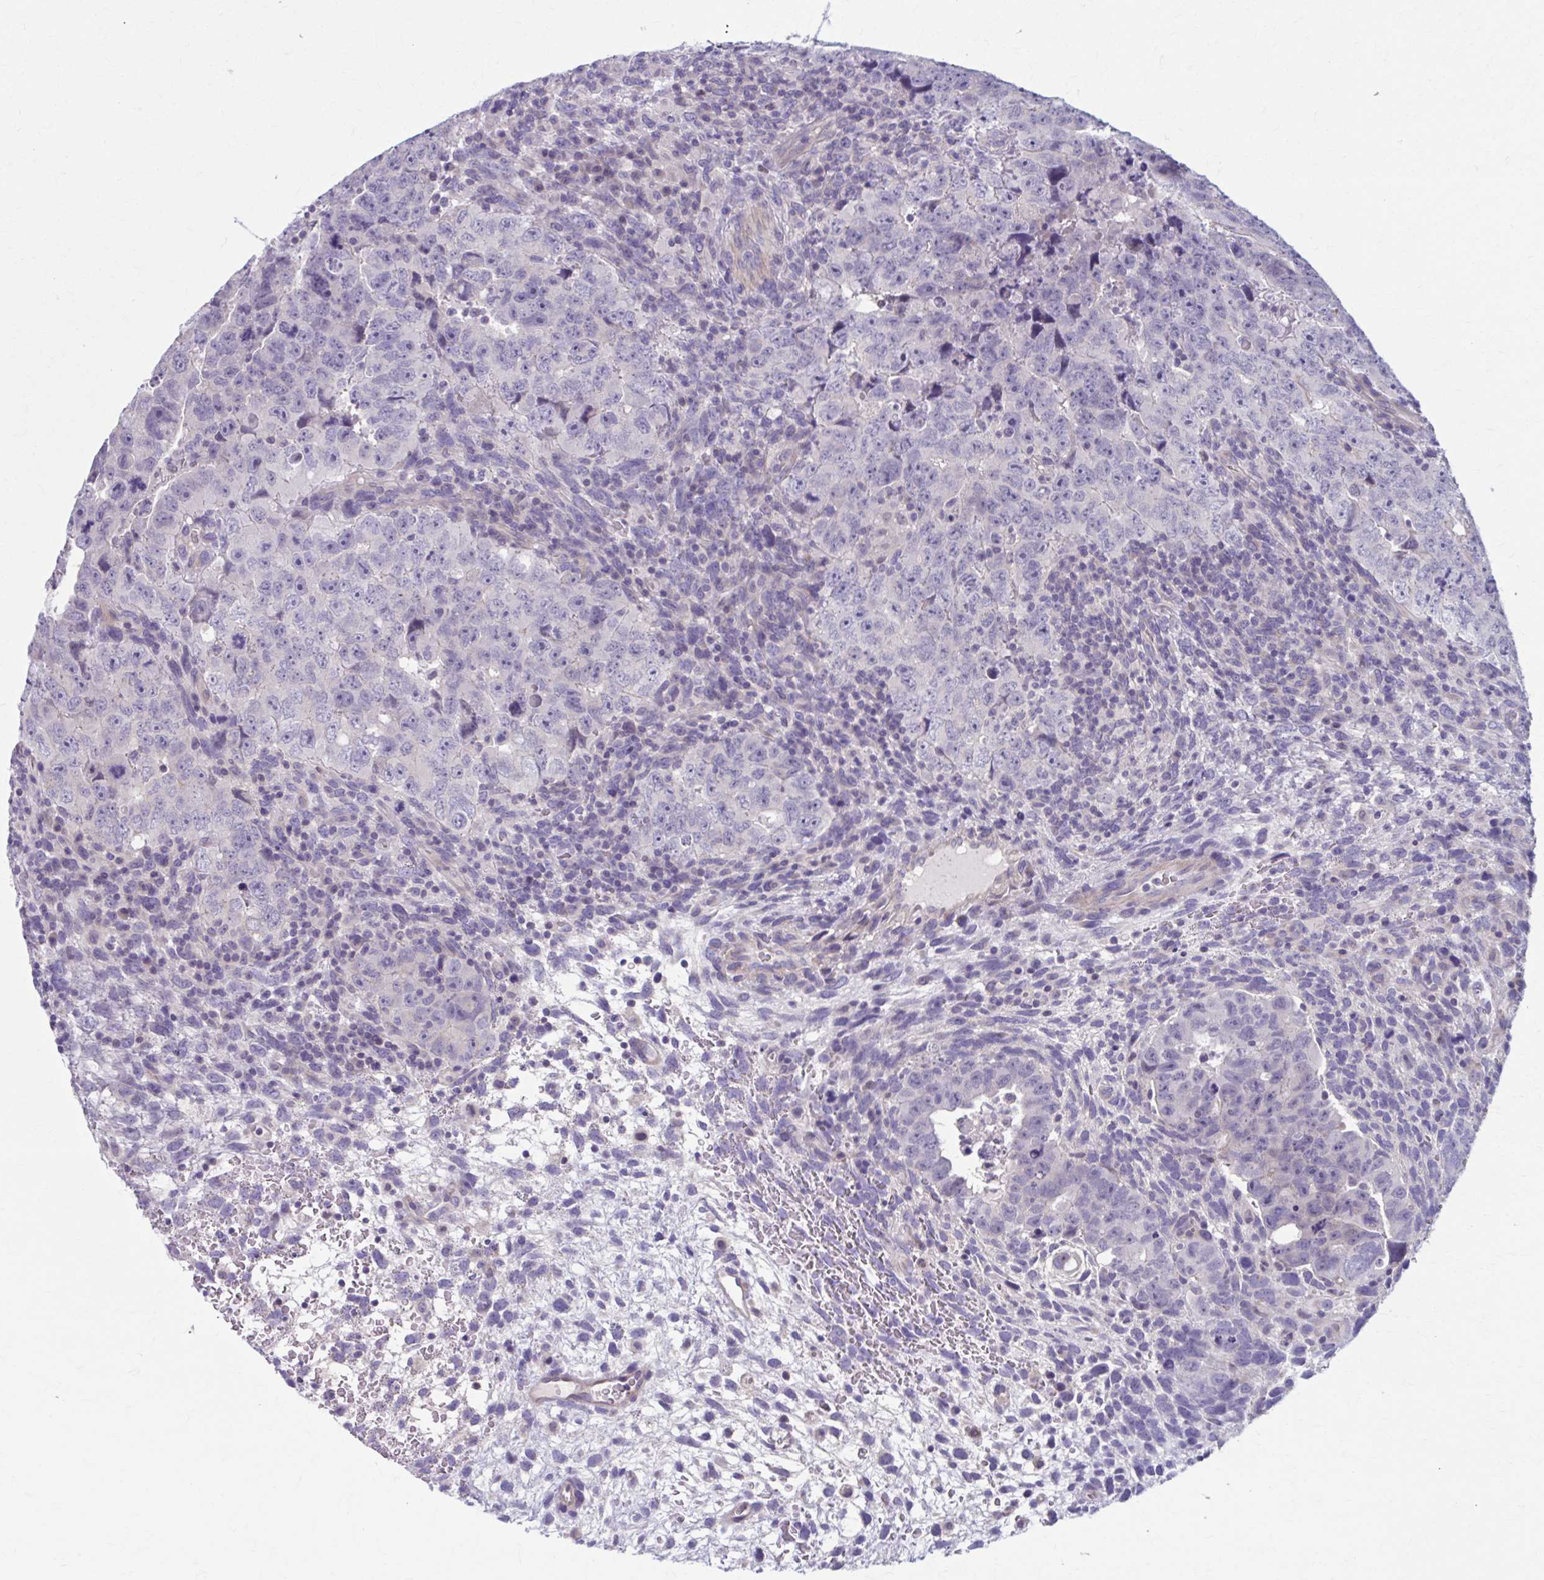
{"staining": {"intensity": "negative", "quantity": "none", "location": "none"}, "tissue": "testis cancer", "cell_type": "Tumor cells", "image_type": "cancer", "snomed": [{"axis": "morphology", "description": "Carcinoma, Embryonal, NOS"}, {"axis": "topography", "description": "Testis"}], "caption": "Testis cancer (embryonal carcinoma) was stained to show a protein in brown. There is no significant staining in tumor cells.", "gene": "CHST3", "patient": {"sex": "male", "age": 24}}